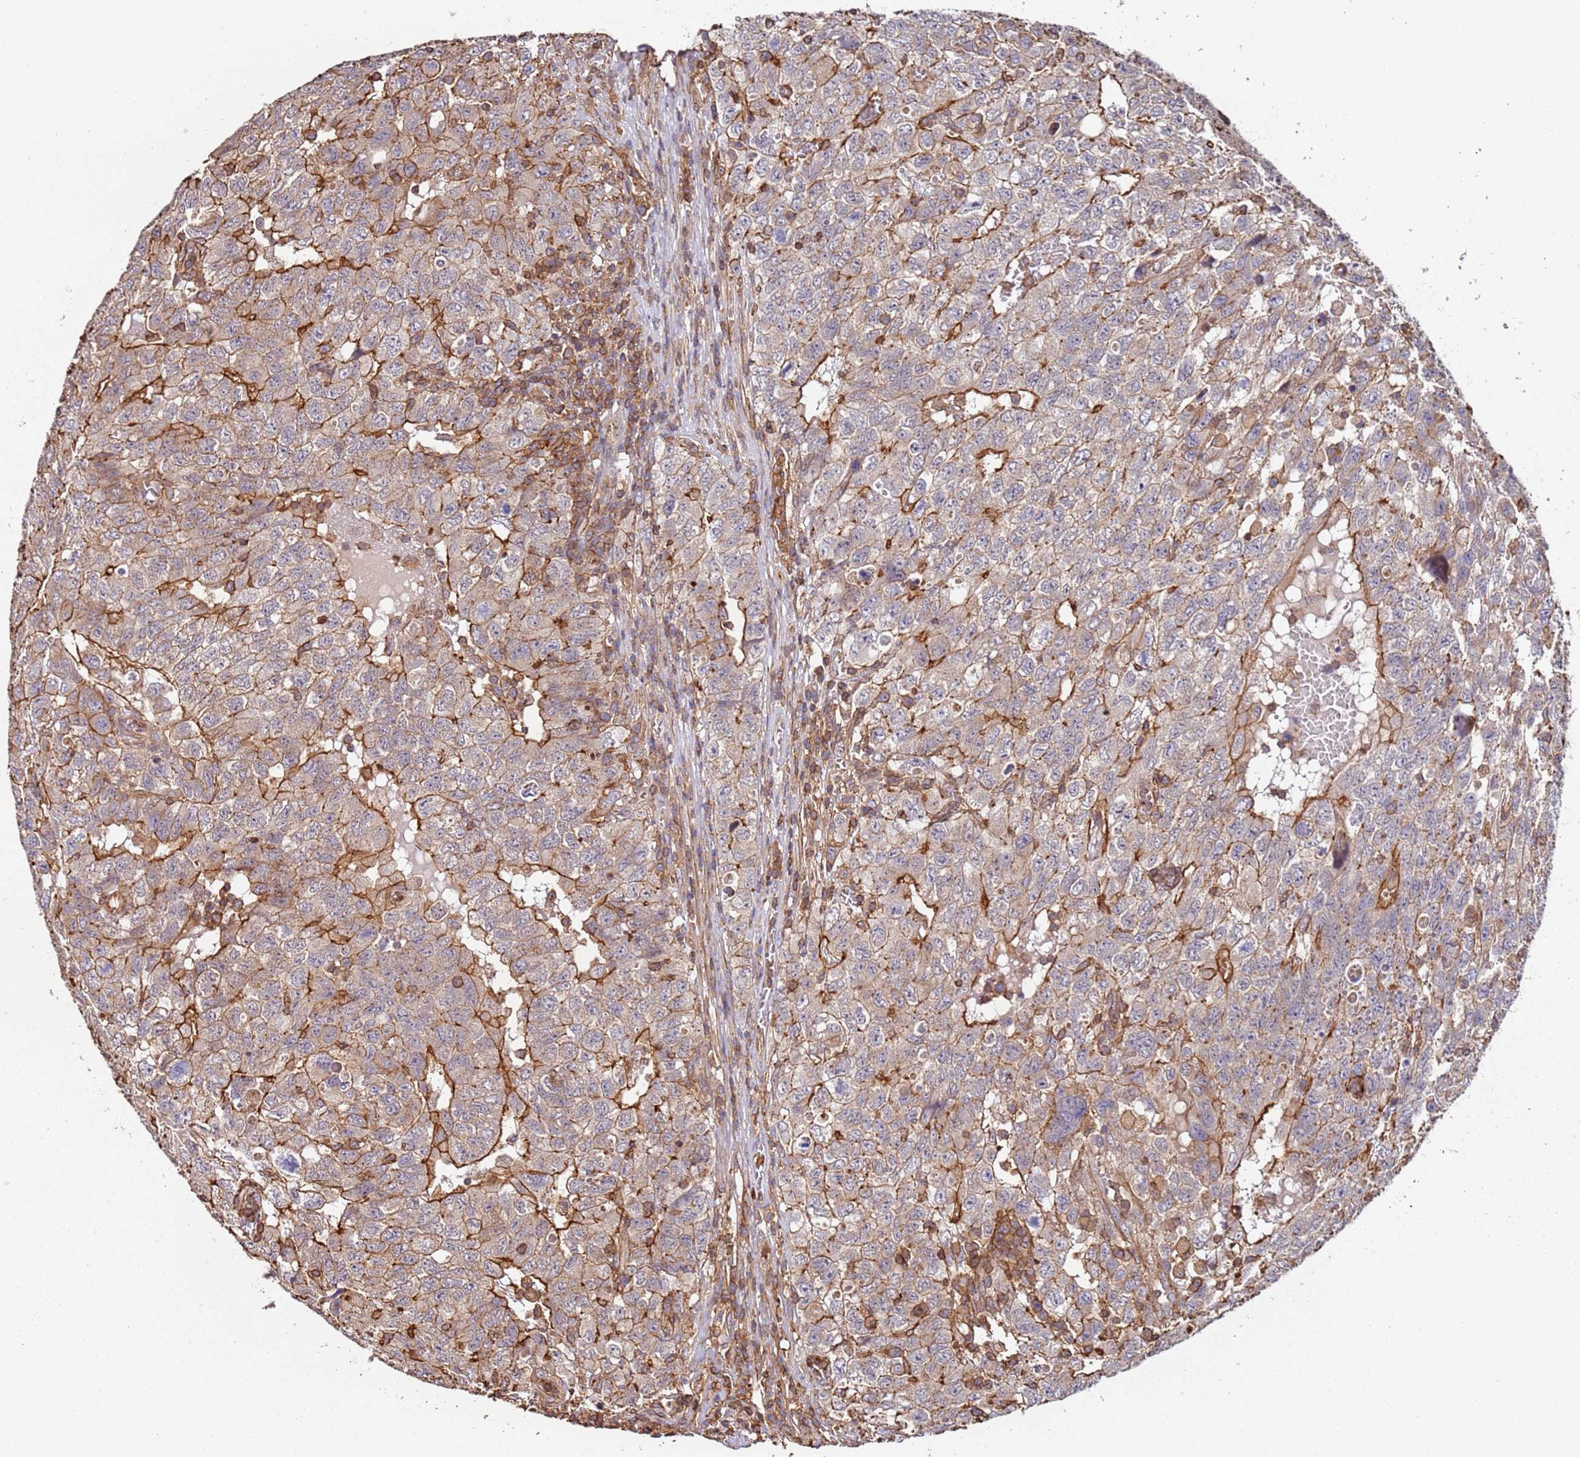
{"staining": {"intensity": "strong", "quantity": "<25%", "location": "cytoplasmic/membranous"}, "tissue": "testis cancer", "cell_type": "Tumor cells", "image_type": "cancer", "snomed": [{"axis": "morphology", "description": "Carcinoma, Embryonal, NOS"}, {"axis": "topography", "description": "Testis"}], "caption": "The micrograph reveals immunohistochemical staining of embryonal carcinoma (testis). There is strong cytoplasmic/membranous staining is seen in about <25% of tumor cells.", "gene": "CYP2U1", "patient": {"sex": "male", "age": 34}}